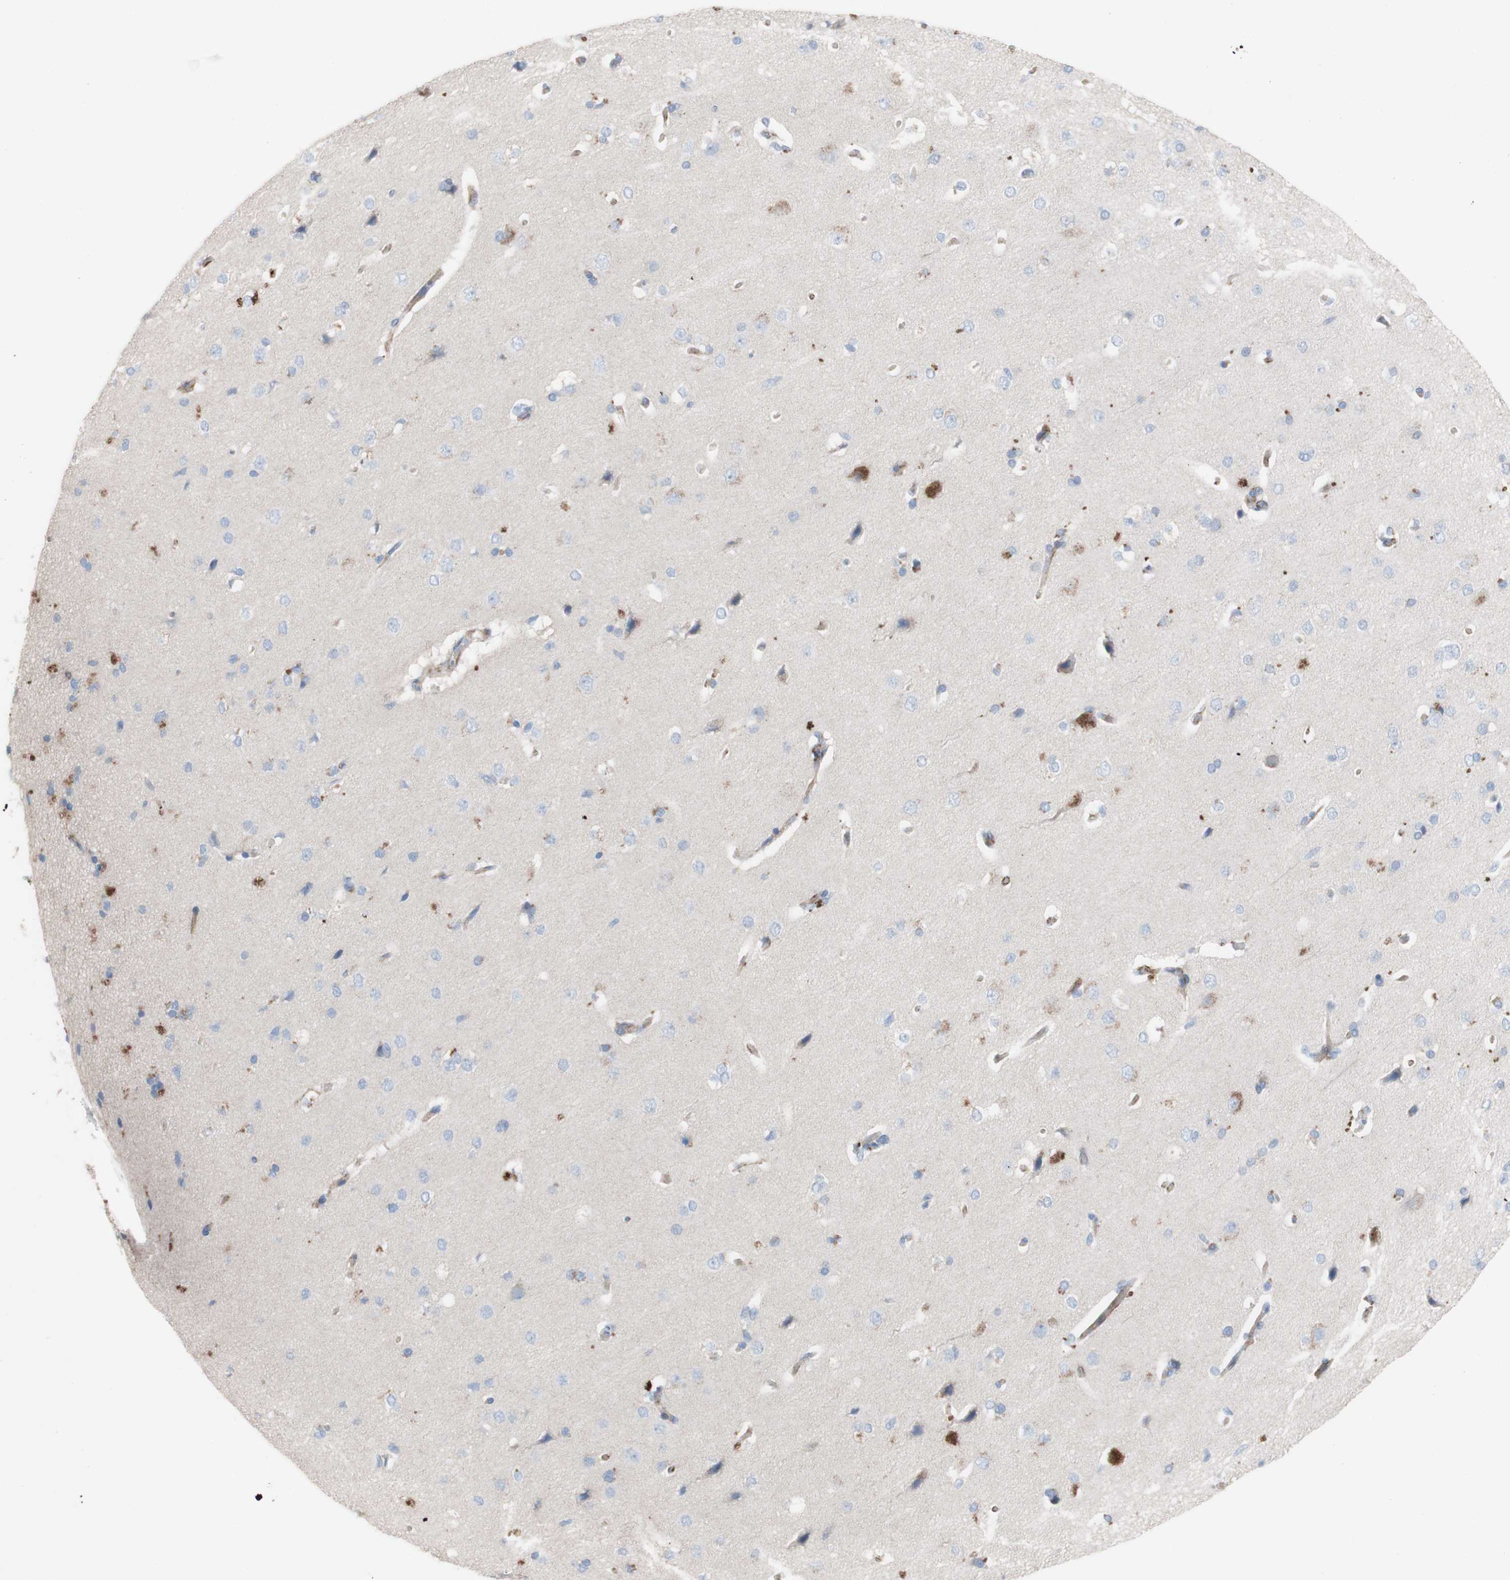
{"staining": {"intensity": "strong", "quantity": "25%-75%", "location": "cytoplasmic/membranous"}, "tissue": "cerebral cortex", "cell_type": "Endothelial cells", "image_type": "normal", "snomed": [{"axis": "morphology", "description": "Normal tissue, NOS"}, {"axis": "topography", "description": "Cerebral cortex"}], "caption": "A histopathology image showing strong cytoplasmic/membranous positivity in approximately 25%-75% of endothelial cells in normal cerebral cortex, as visualized by brown immunohistochemical staining.", "gene": "AGPAT5", "patient": {"sex": "male", "age": 62}}